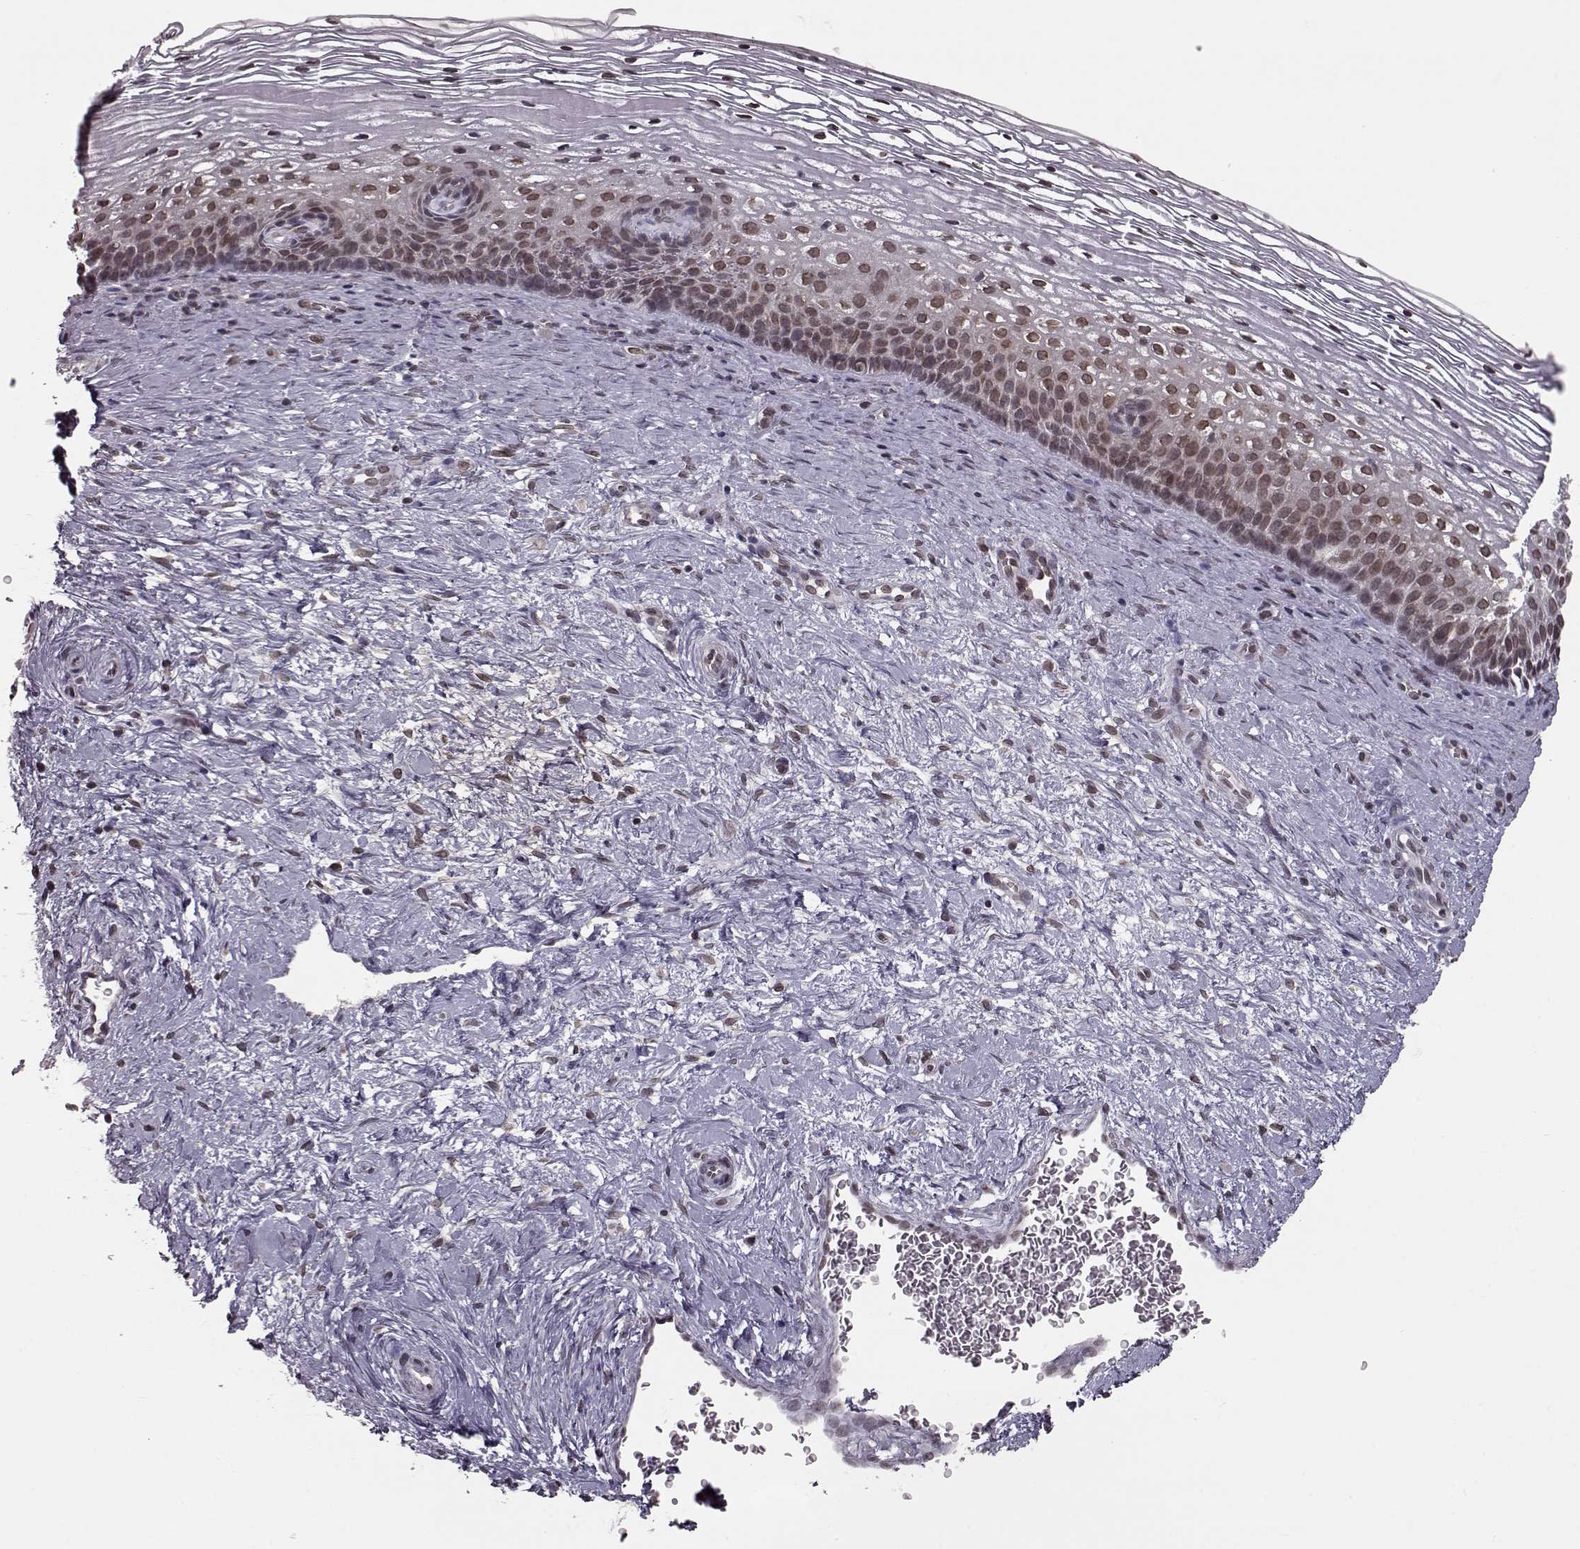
{"staining": {"intensity": "negative", "quantity": "none", "location": "none"}, "tissue": "cervix", "cell_type": "Glandular cells", "image_type": "normal", "snomed": [{"axis": "morphology", "description": "Normal tissue, NOS"}, {"axis": "topography", "description": "Cervix"}], "caption": "Immunohistochemistry (IHC) of normal human cervix reveals no staining in glandular cells.", "gene": "NUP37", "patient": {"sex": "female", "age": 34}}